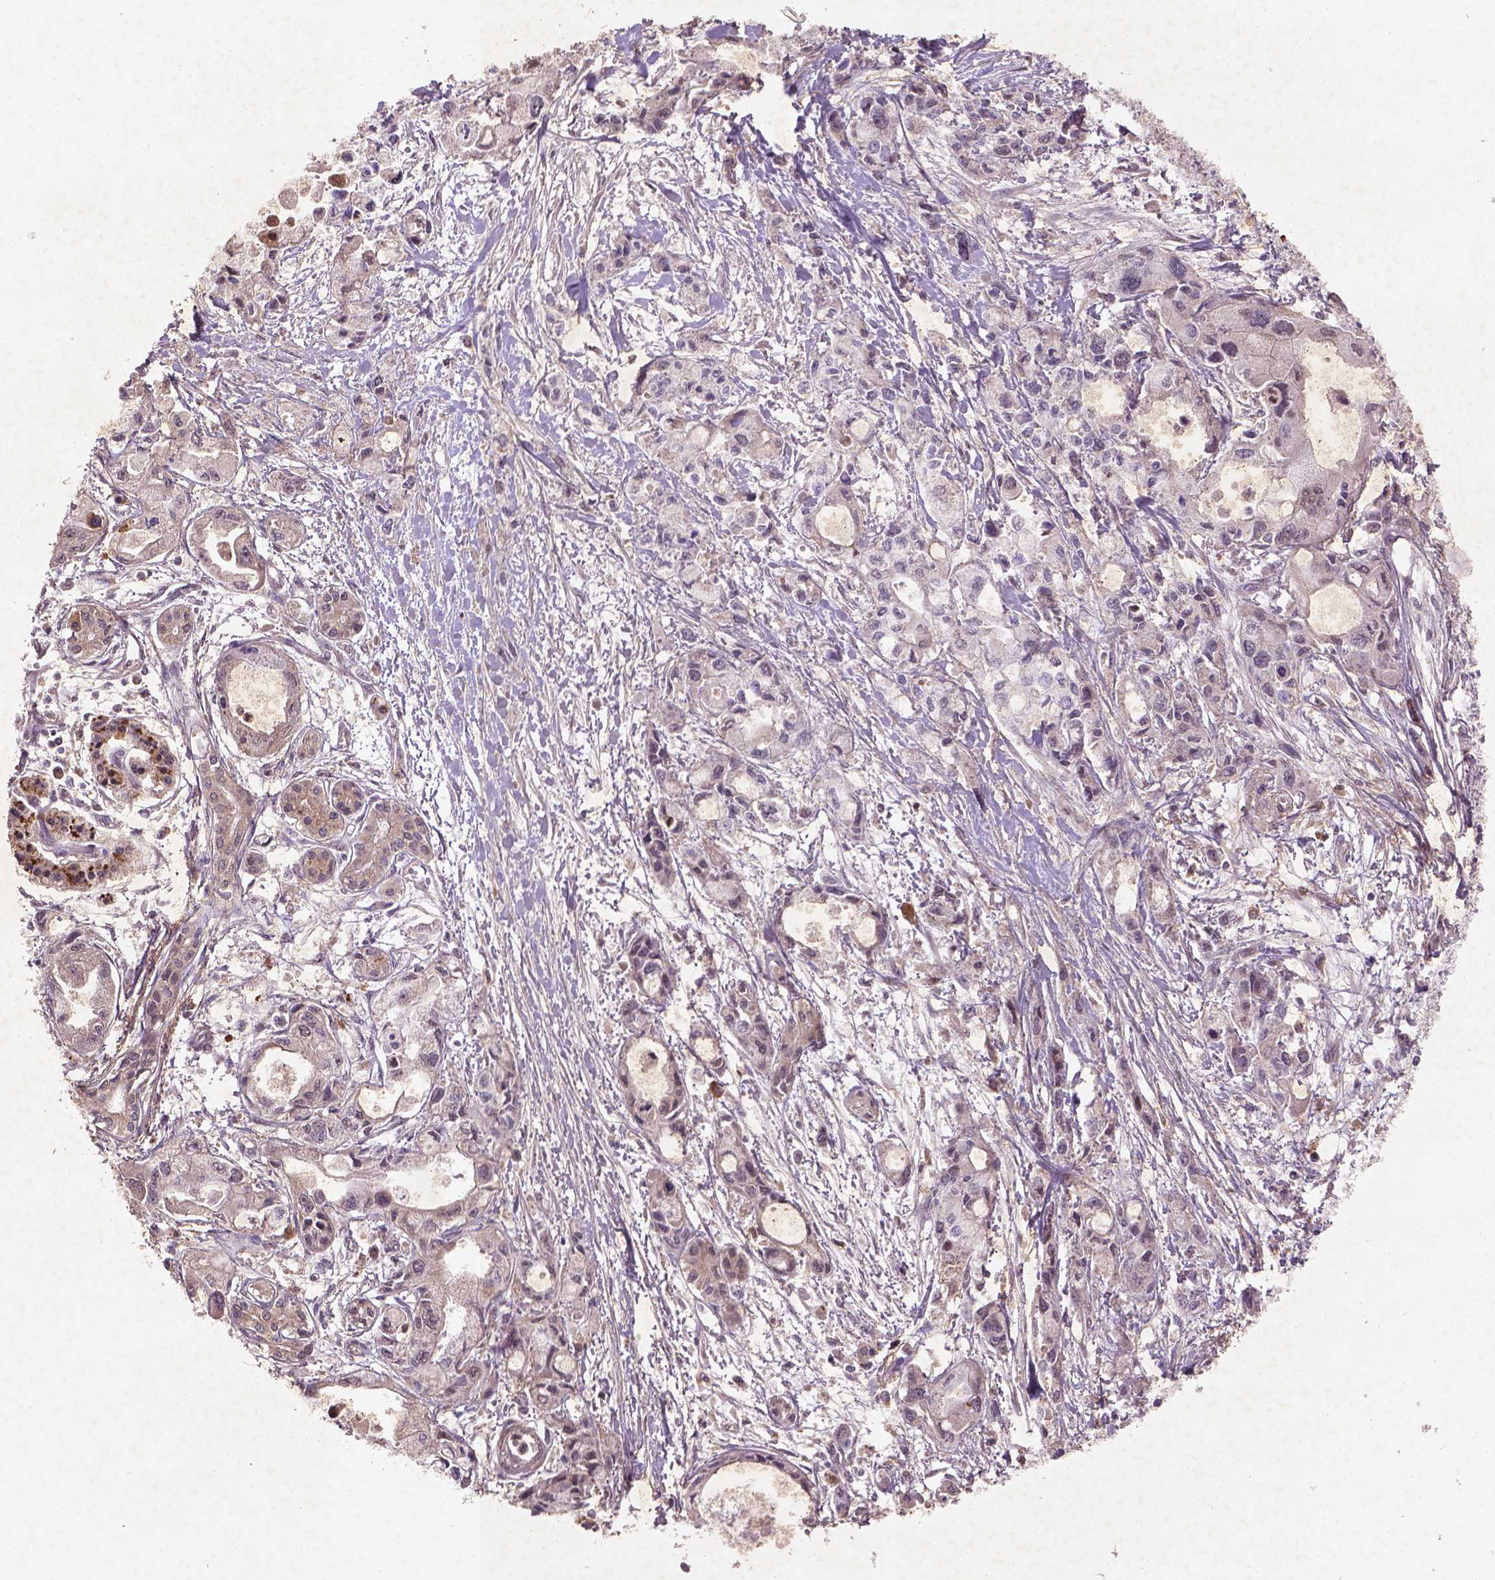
{"staining": {"intensity": "negative", "quantity": "none", "location": "none"}, "tissue": "pancreatic cancer", "cell_type": "Tumor cells", "image_type": "cancer", "snomed": [{"axis": "morphology", "description": "Adenocarcinoma, NOS"}, {"axis": "topography", "description": "Pancreas"}], "caption": "An immunohistochemistry (IHC) image of pancreatic adenocarcinoma is shown. There is no staining in tumor cells of pancreatic adenocarcinoma.", "gene": "NIPAL2", "patient": {"sex": "female", "age": 61}}